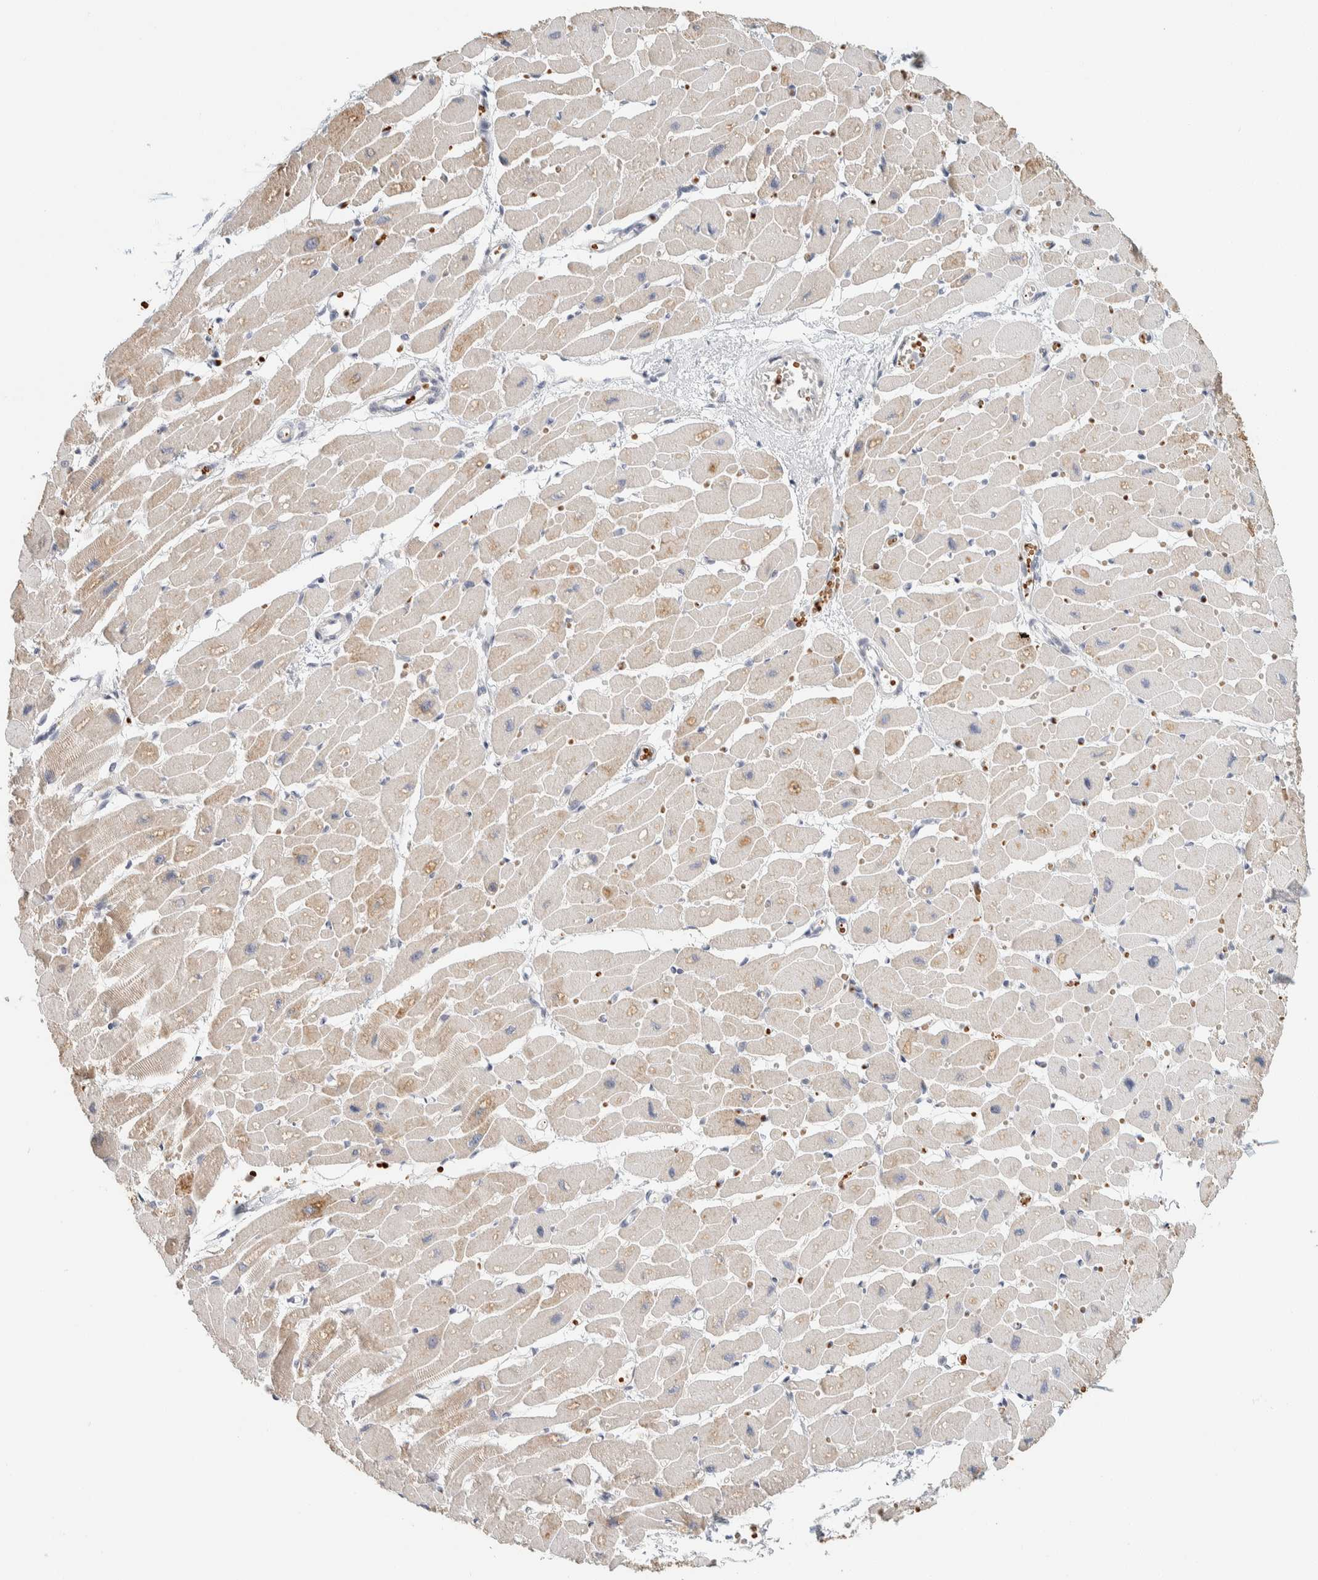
{"staining": {"intensity": "weak", "quantity": "<25%", "location": "cytoplasmic/membranous,nuclear"}, "tissue": "heart muscle", "cell_type": "Cardiomyocytes", "image_type": "normal", "snomed": [{"axis": "morphology", "description": "Normal tissue, NOS"}, {"axis": "topography", "description": "Heart"}], "caption": "DAB (3,3'-diaminobenzidine) immunohistochemical staining of benign human heart muscle reveals no significant positivity in cardiomyocytes.", "gene": "ZBTB2", "patient": {"sex": "female", "age": 54}}